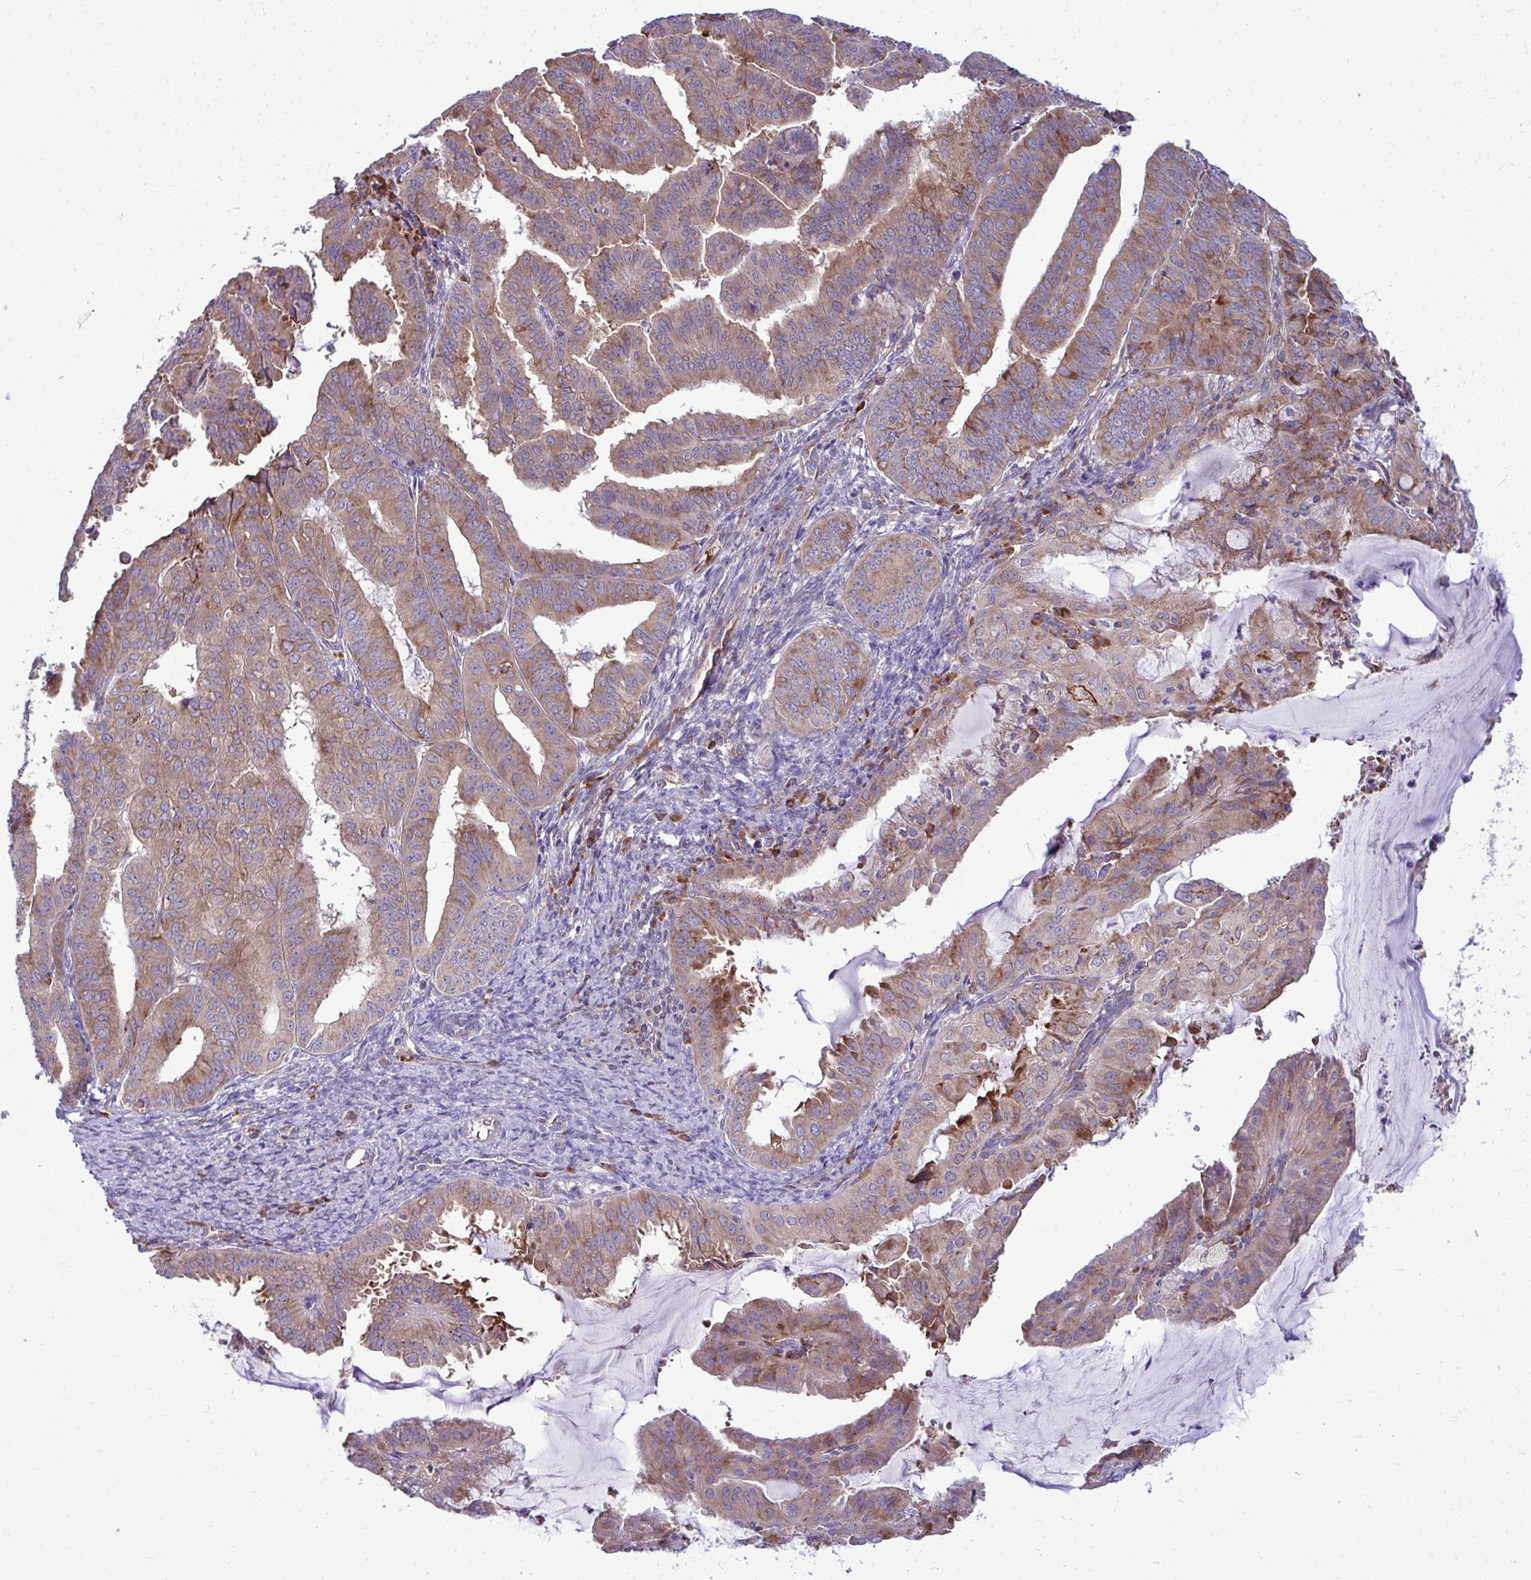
{"staining": {"intensity": "moderate", "quantity": ">75%", "location": "cytoplasmic/membranous"}, "tissue": "endometrial cancer", "cell_type": "Tumor cells", "image_type": "cancer", "snomed": [{"axis": "morphology", "description": "Adenocarcinoma, NOS"}, {"axis": "topography", "description": "Endometrium"}], "caption": "An immunohistochemistry (IHC) image of tumor tissue is shown. Protein staining in brown shows moderate cytoplasmic/membranous positivity in endometrial cancer within tumor cells.", "gene": "GFPT2", "patient": {"sex": "female", "age": 70}}